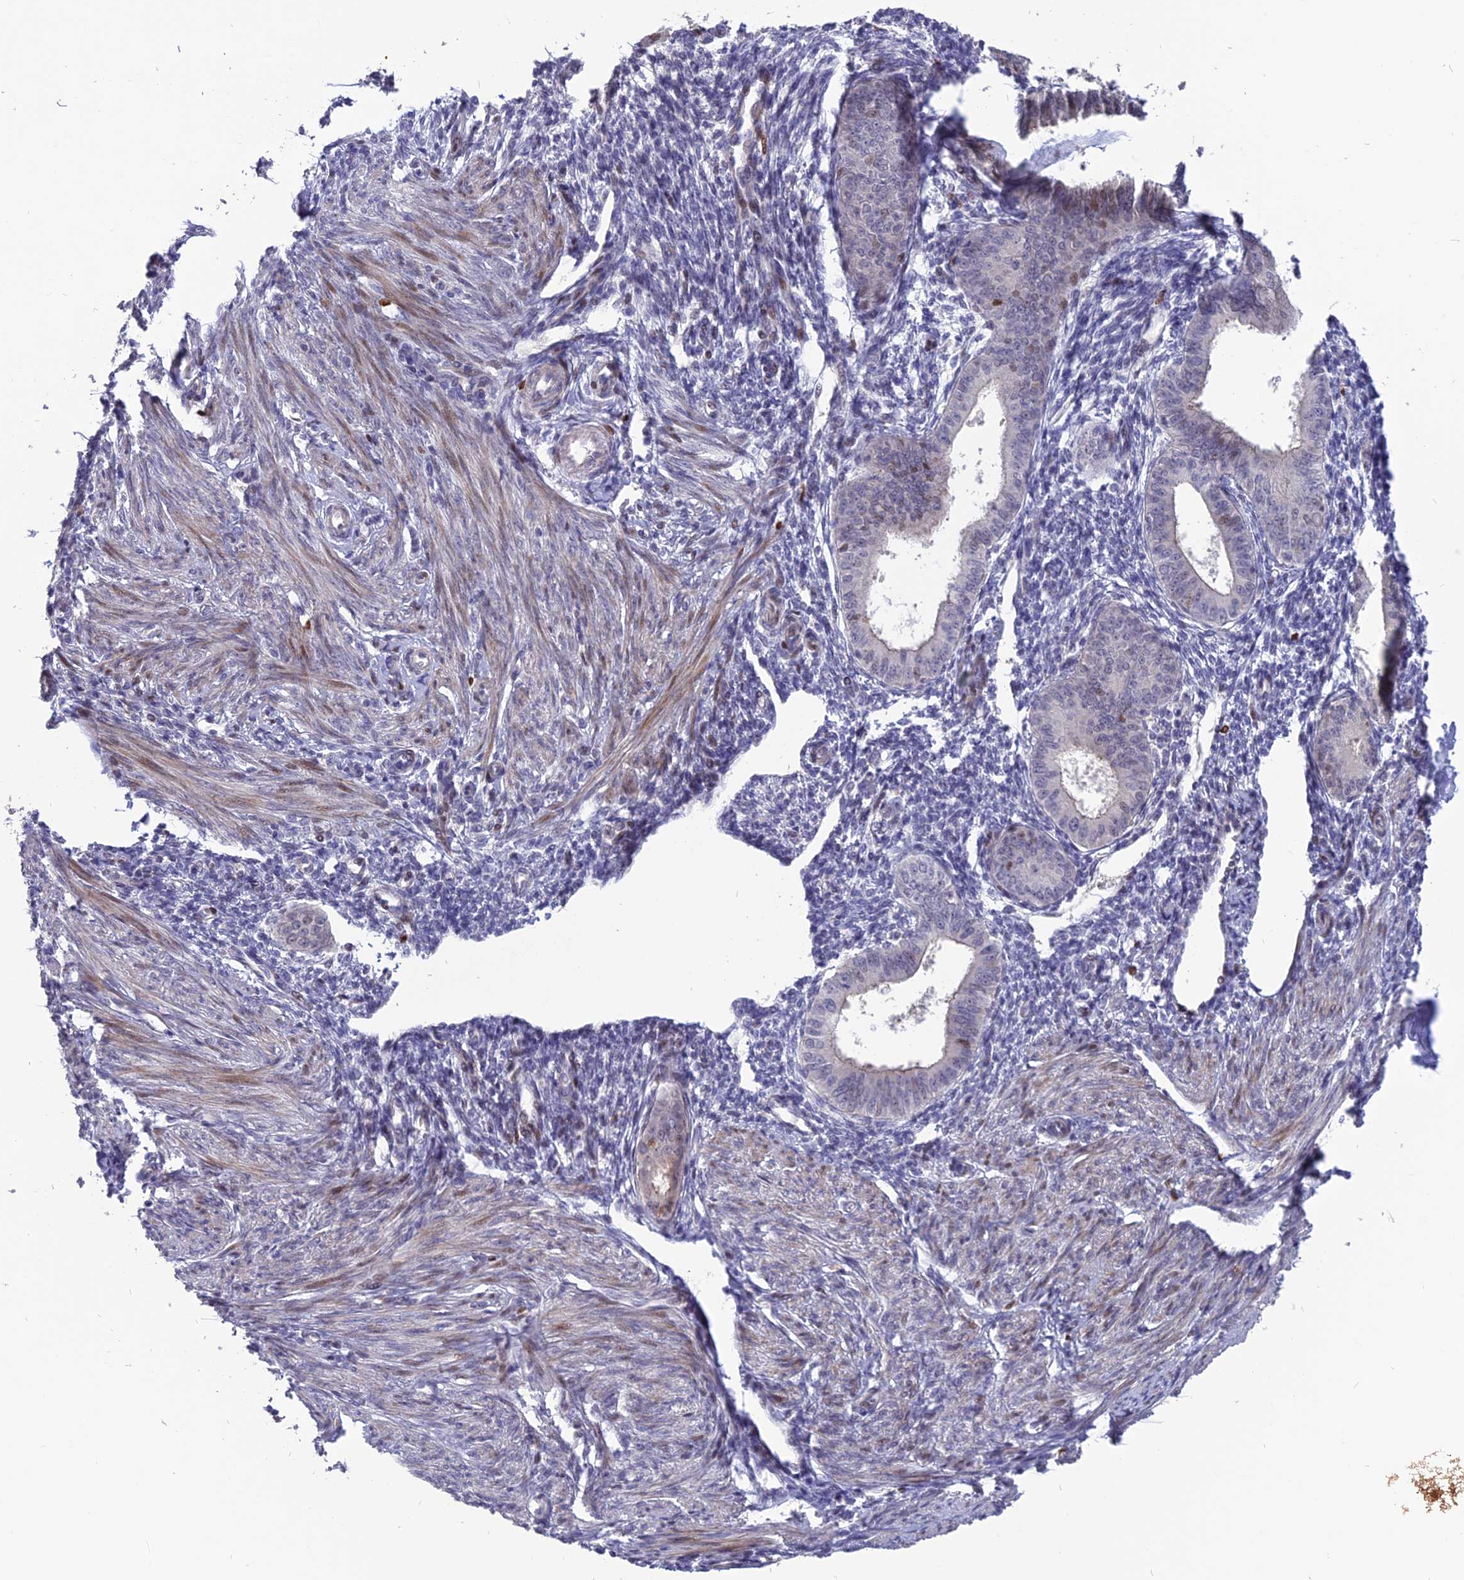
{"staining": {"intensity": "negative", "quantity": "none", "location": "none"}, "tissue": "endometrium", "cell_type": "Cells in endometrial stroma", "image_type": "normal", "snomed": [{"axis": "morphology", "description": "Normal tissue, NOS"}, {"axis": "topography", "description": "Uterus"}, {"axis": "topography", "description": "Endometrium"}], "caption": "The histopathology image displays no staining of cells in endometrial stroma in normal endometrium. Brightfield microscopy of IHC stained with DAB (3,3'-diaminobenzidine) (brown) and hematoxylin (blue), captured at high magnification.", "gene": "TMEM263", "patient": {"sex": "female", "age": 48}}